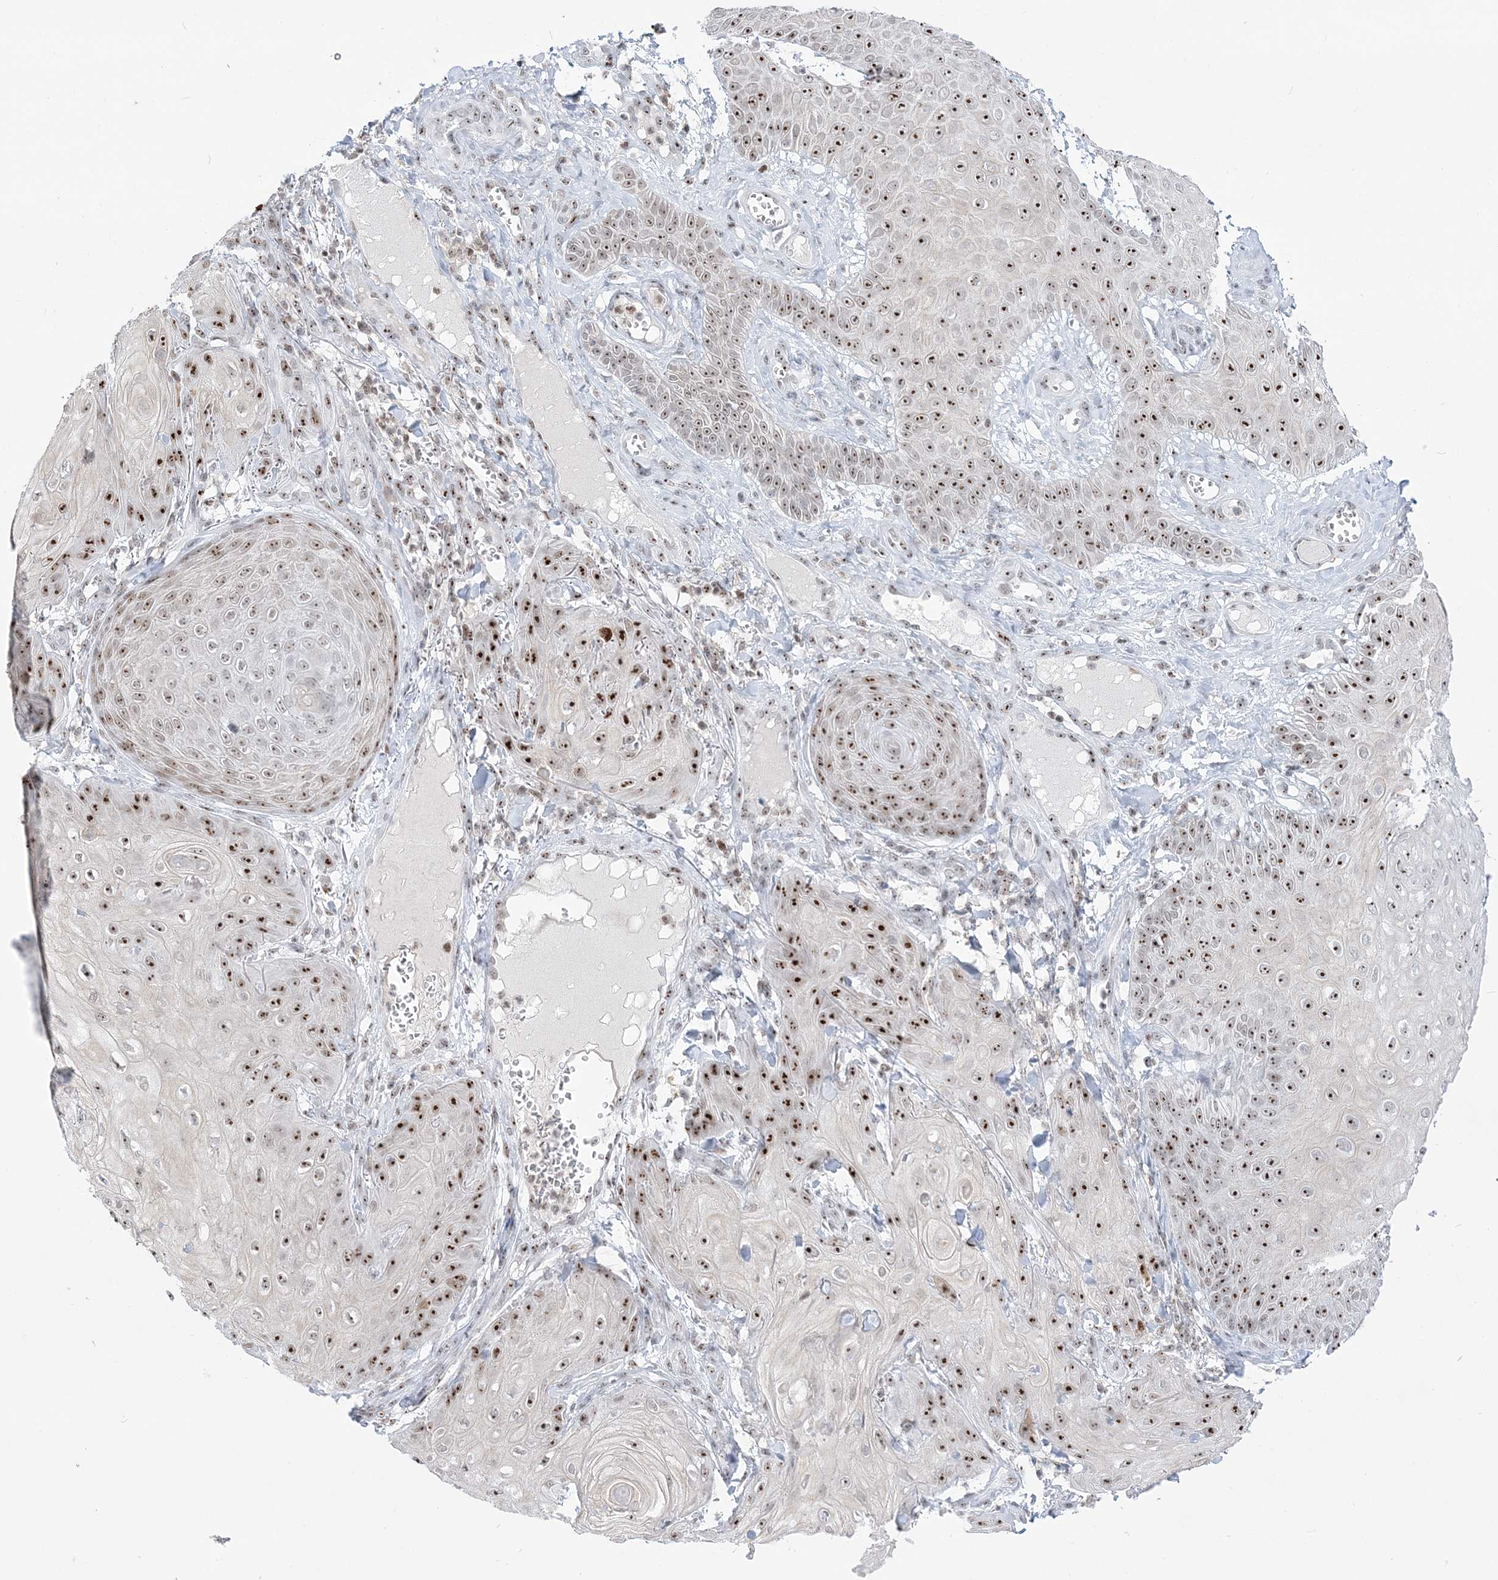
{"staining": {"intensity": "strong", "quantity": ">75%", "location": "nuclear"}, "tissue": "skin cancer", "cell_type": "Tumor cells", "image_type": "cancer", "snomed": [{"axis": "morphology", "description": "Squamous cell carcinoma, NOS"}, {"axis": "topography", "description": "Skin"}], "caption": "A high-resolution micrograph shows immunohistochemistry staining of squamous cell carcinoma (skin), which demonstrates strong nuclear positivity in about >75% of tumor cells. The staining was performed using DAB, with brown indicating positive protein expression. Nuclei are stained blue with hematoxylin.", "gene": "DDX21", "patient": {"sex": "male", "age": 74}}